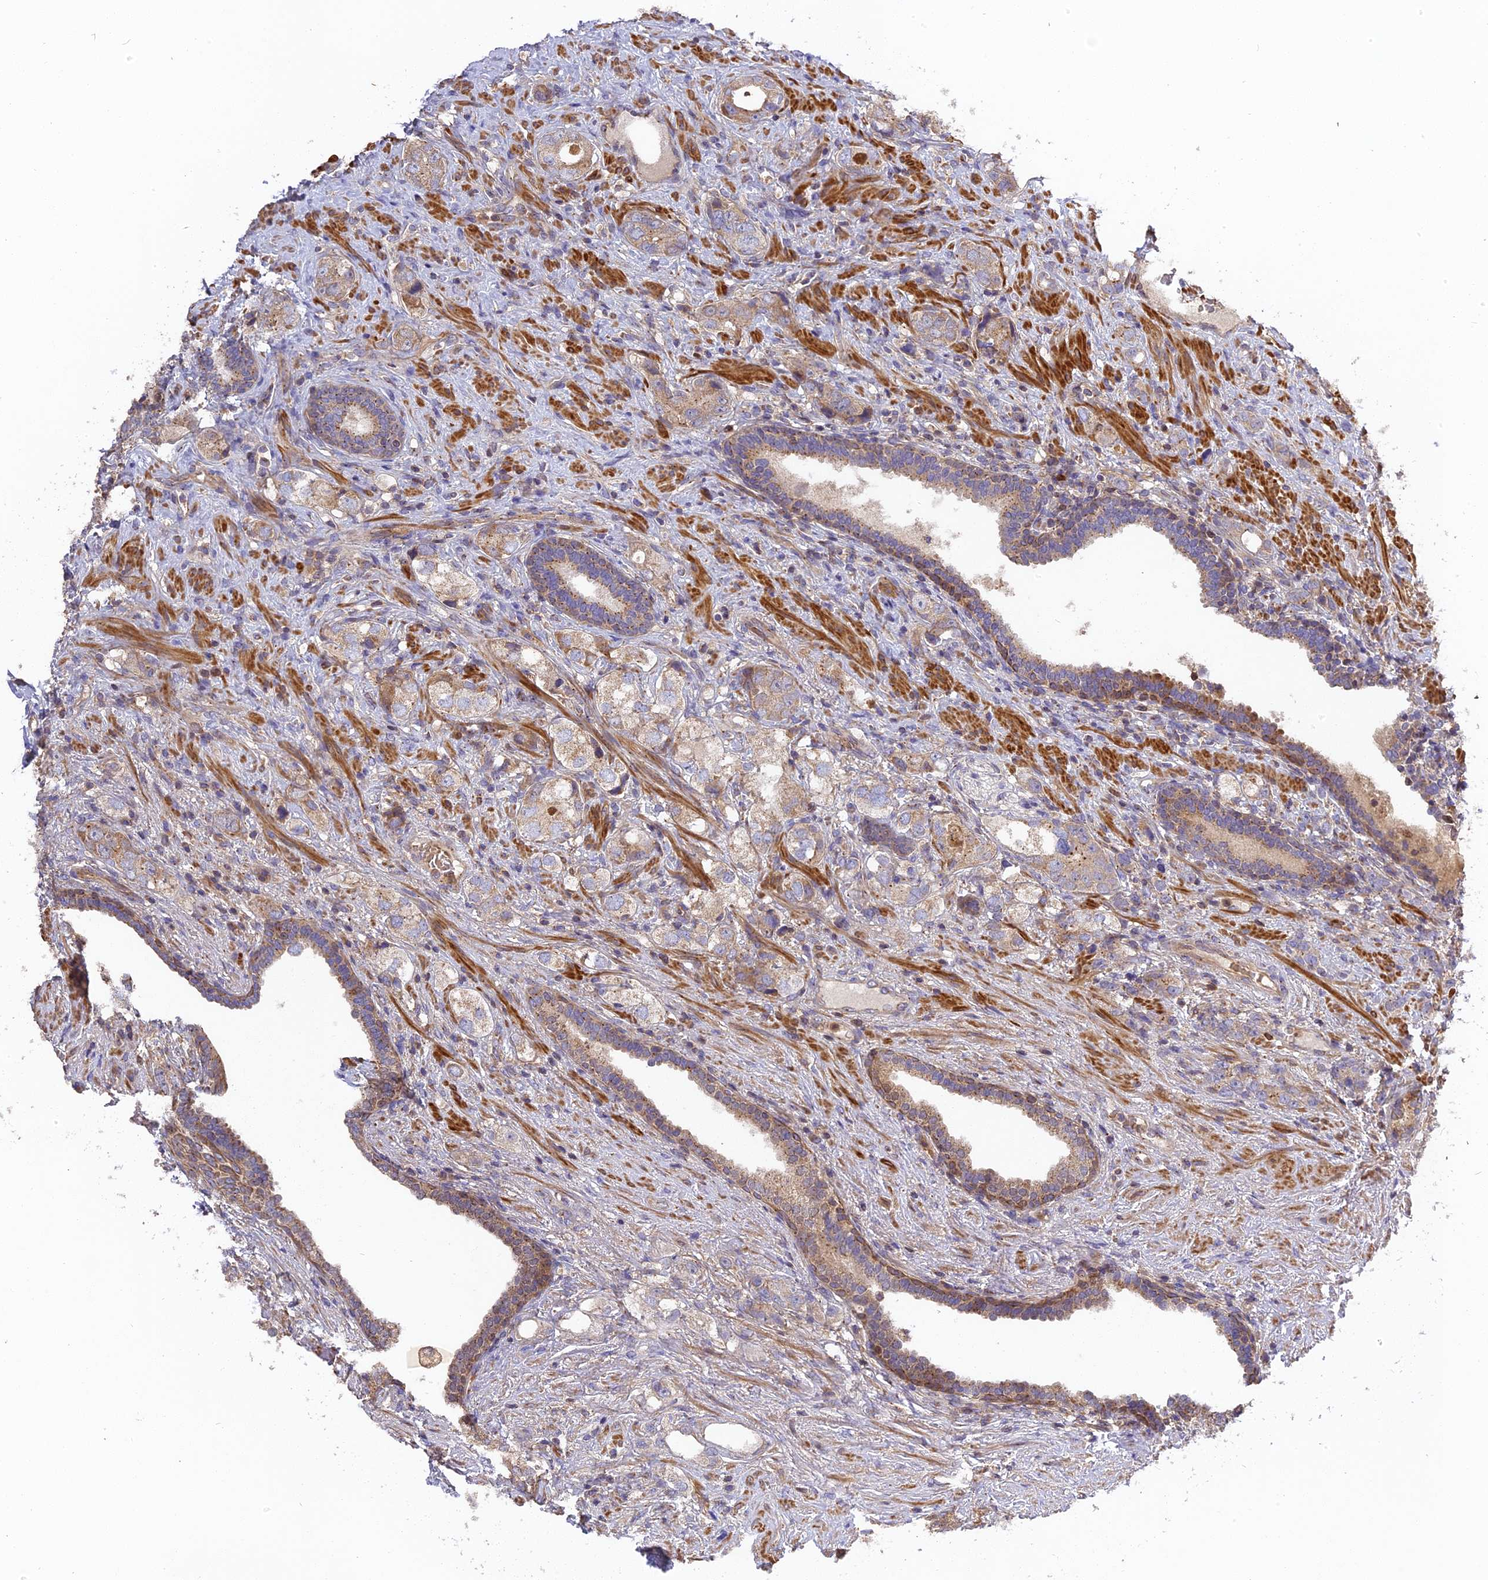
{"staining": {"intensity": "weak", "quantity": ">75%", "location": "cytoplasmic/membranous"}, "tissue": "prostate cancer", "cell_type": "Tumor cells", "image_type": "cancer", "snomed": [{"axis": "morphology", "description": "Adenocarcinoma, High grade"}, {"axis": "topography", "description": "Prostate"}], "caption": "An IHC image of tumor tissue is shown. Protein staining in brown highlights weak cytoplasmic/membranous positivity in prostate cancer (adenocarcinoma (high-grade)) within tumor cells.", "gene": "RPIA", "patient": {"sex": "male", "age": 63}}